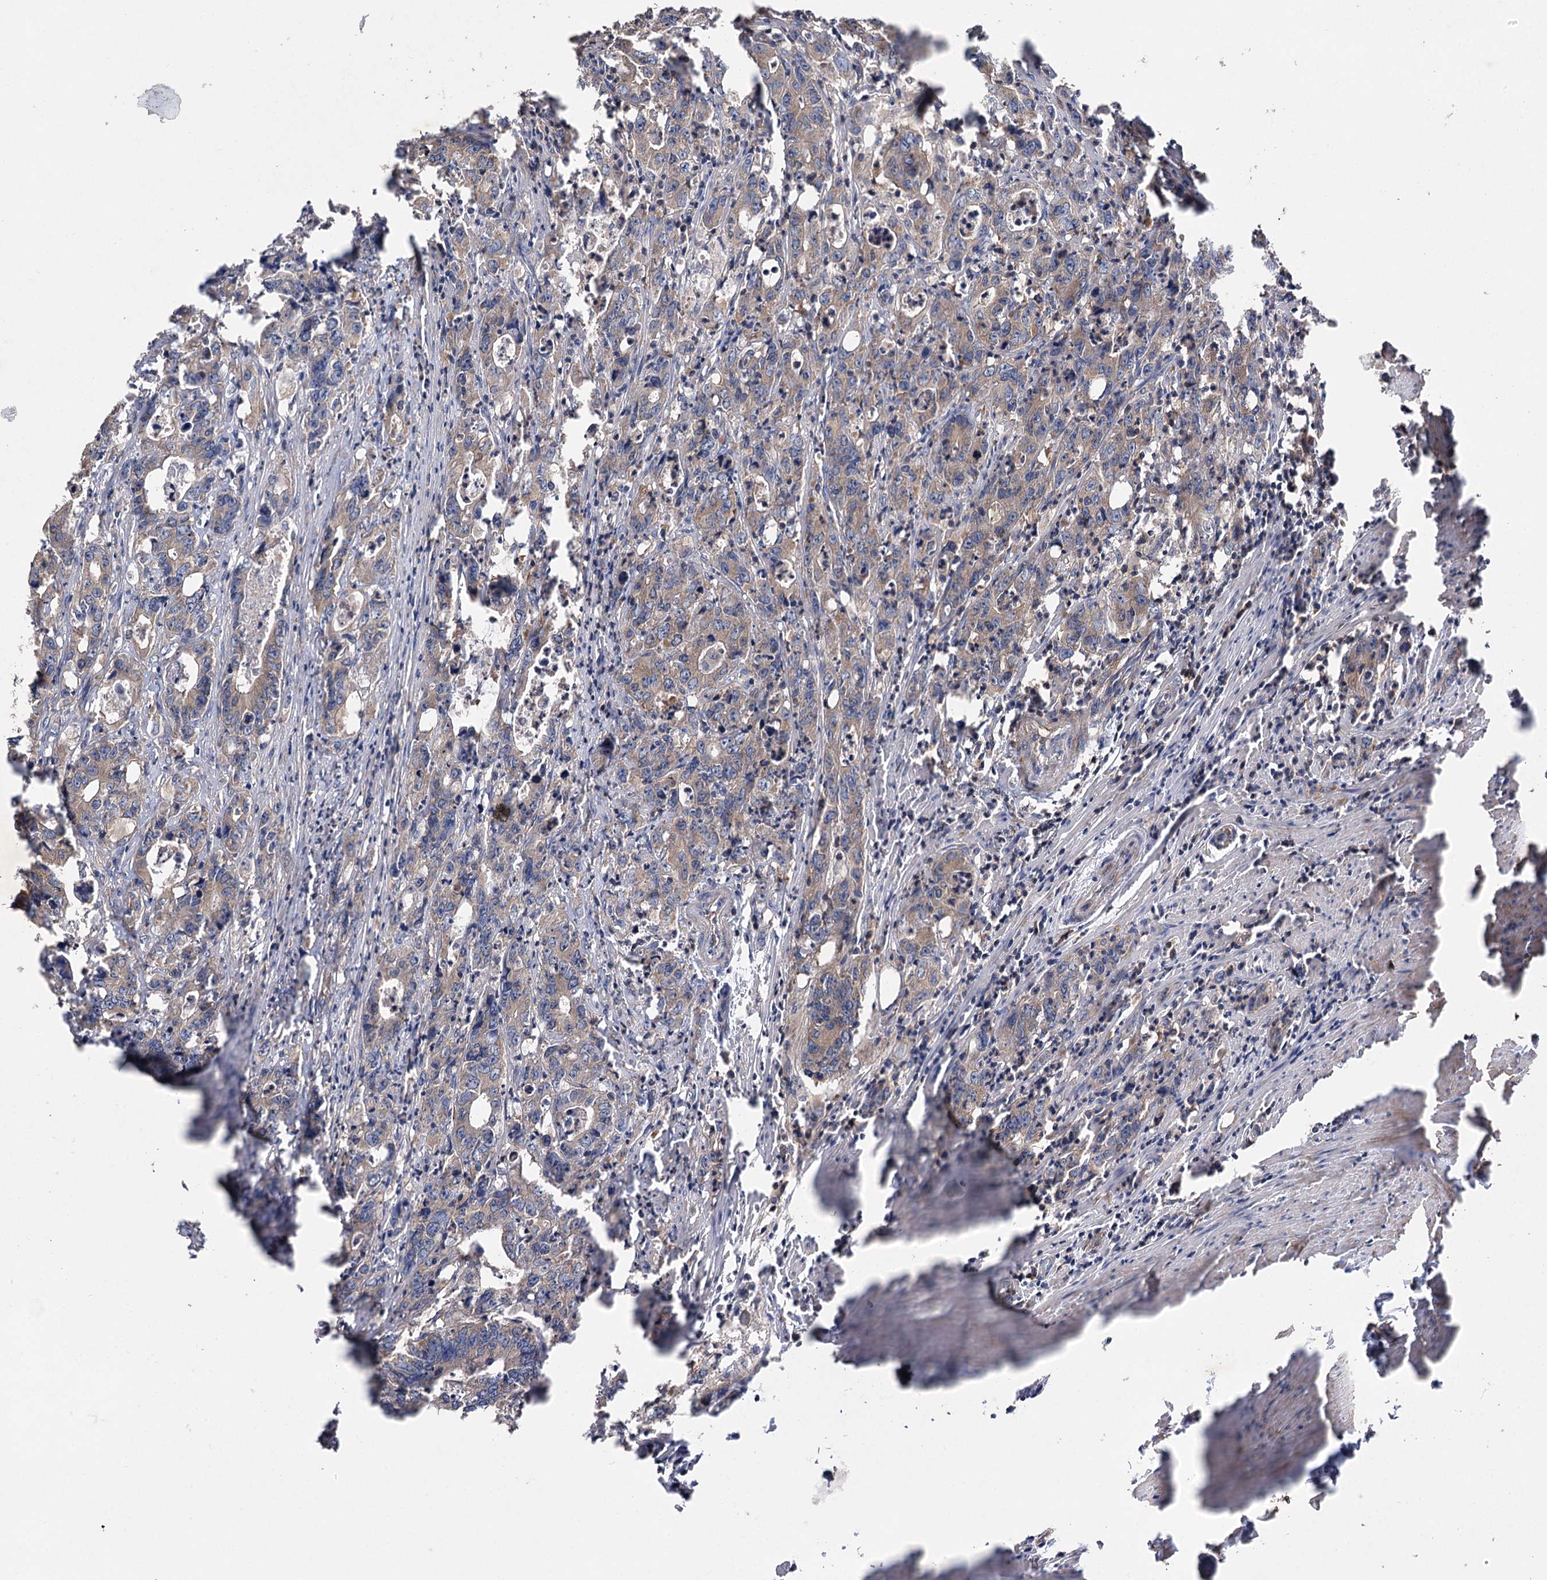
{"staining": {"intensity": "weak", "quantity": "25%-75%", "location": "cytoplasmic/membranous"}, "tissue": "colorectal cancer", "cell_type": "Tumor cells", "image_type": "cancer", "snomed": [{"axis": "morphology", "description": "Adenocarcinoma, NOS"}, {"axis": "topography", "description": "Colon"}], "caption": "High-power microscopy captured an immunohistochemistry photomicrograph of adenocarcinoma (colorectal), revealing weak cytoplasmic/membranous expression in approximately 25%-75% of tumor cells. The staining was performed using DAB, with brown indicating positive protein expression. Nuclei are stained blue with hematoxylin.", "gene": "LARS2", "patient": {"sex": "female", "age": 75}}